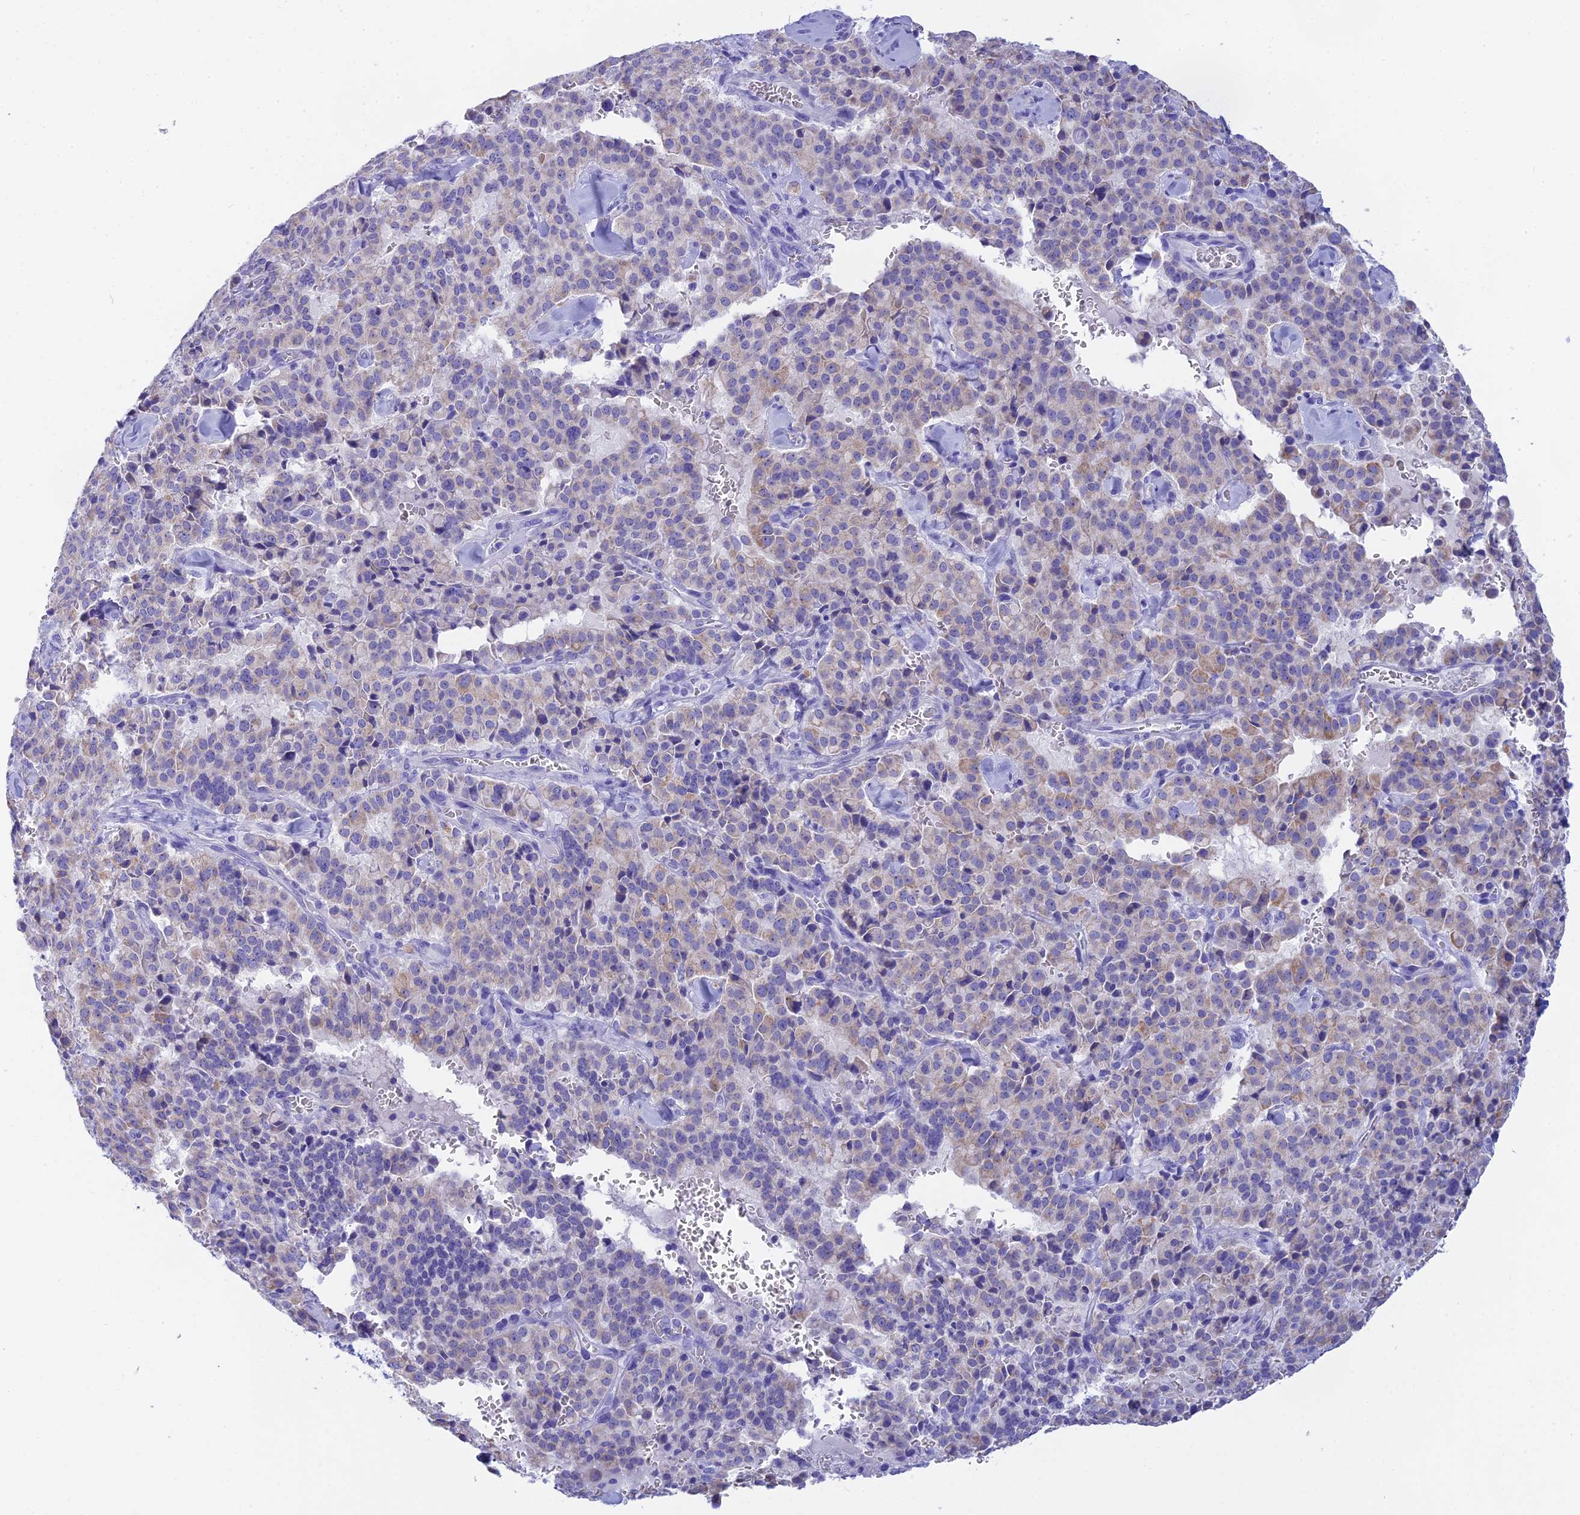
{"staining": {"intensity": "weak", "quantity": "<25%", "location": "cytoplasmic/membranous"}, "tissue": "pancreatic cancer", "cell_type": "Tumor cells", "image_type": "cancer", "snomed": [{"axis": "morphology", "description": "Adenocarcinoma, NOS"}, {"axis": "topography", "description": "Pancreas"}], "caption": "This is an IHC image of human pancreatic cancer. There is no staining in tumor cells.", "gene": "ISCA1", "patient": {"sex": "male", "age": 65}}